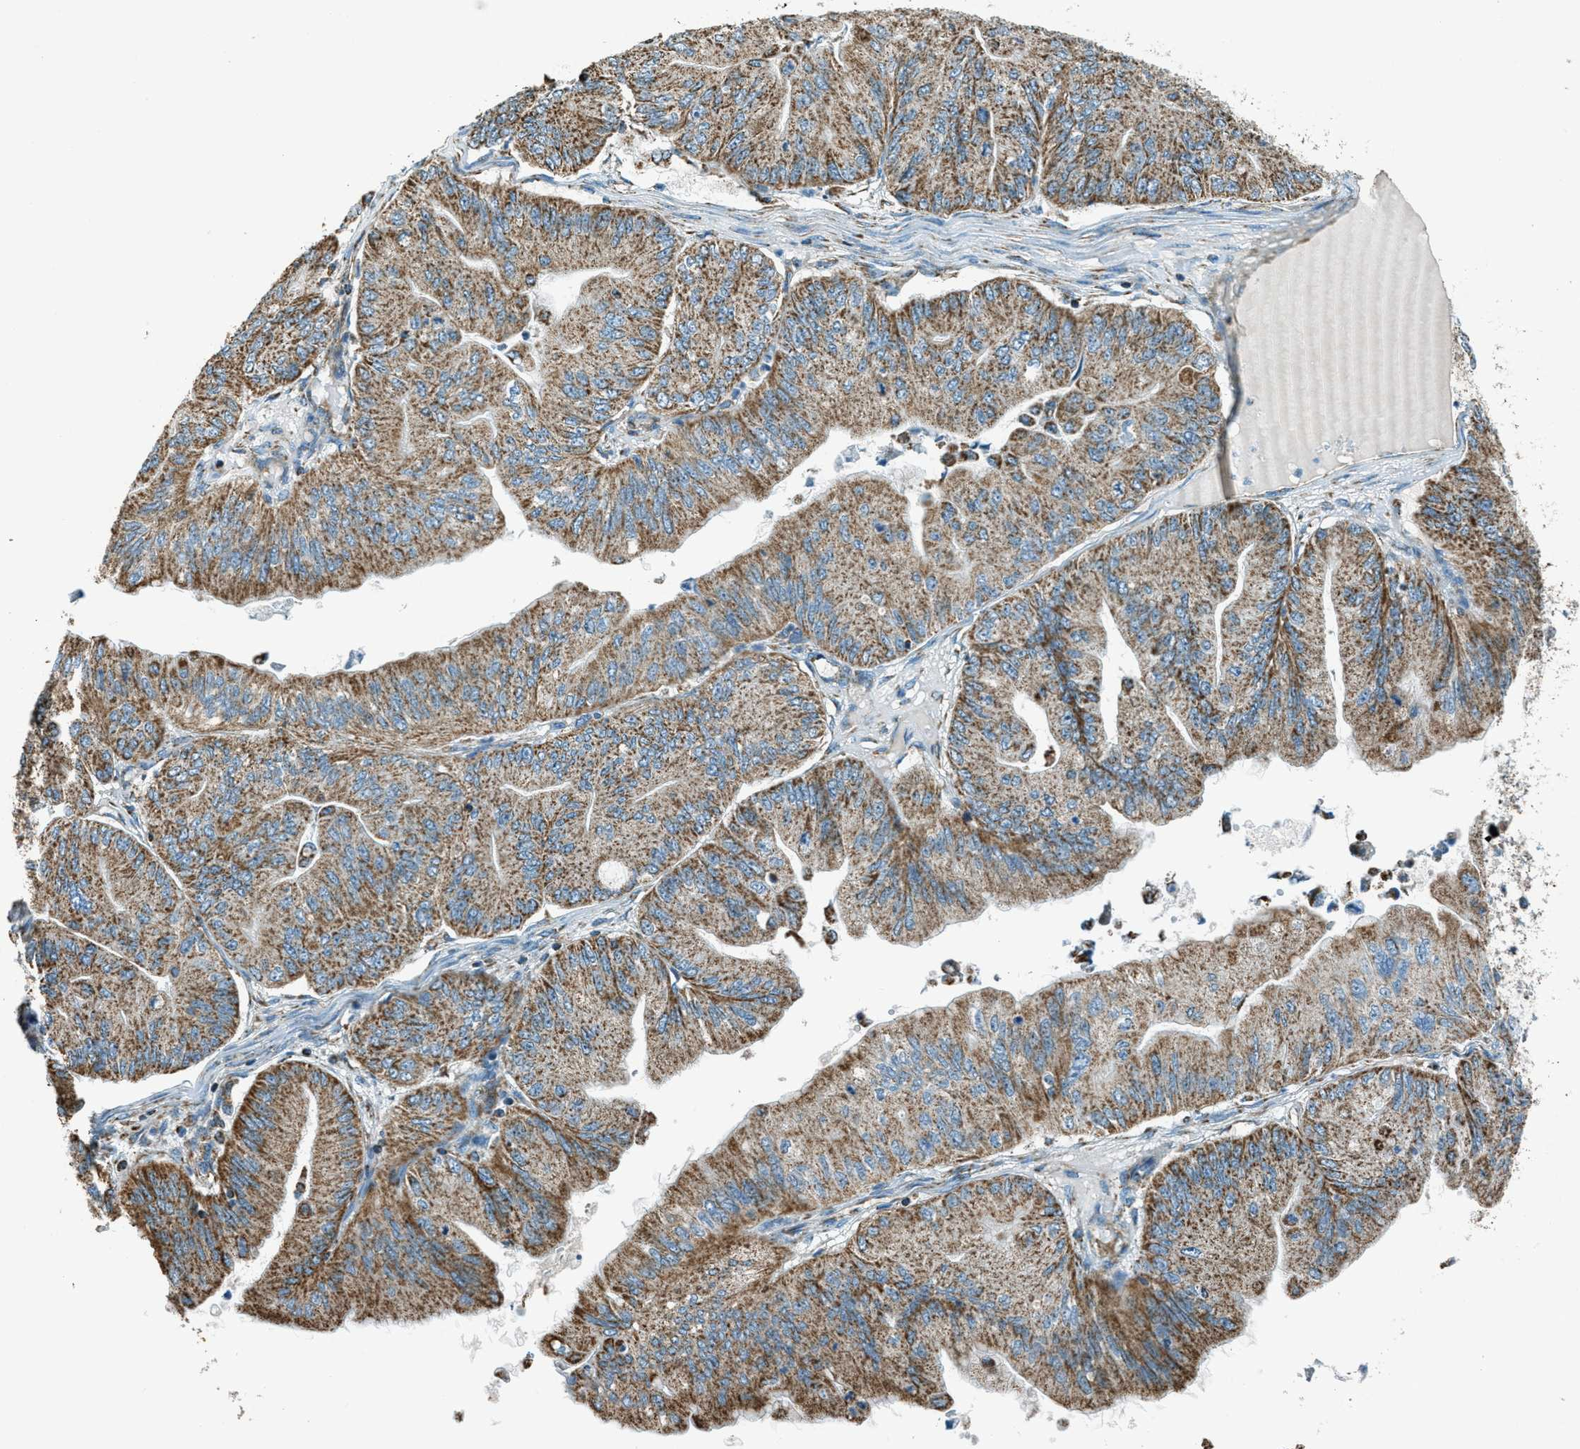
{"staining": {"intensity": "moderate", "quantity": ">75%", "location": "cytoplasmic/membranous"}, "tissue": "ovarian cancer", "cell_type": "Tumor cells", "image_type": "cancer", "snomed": [{"axis": "morphology", "description": "Cystadenocarcinoma, mucinous, NOS"}, {"axis": "topography", "description": "Ovary"}], "caption": "Tumor cells exhibit medium levels of moderate cytoplasmic/membranous positivity in approximately >75% of cells in ovarian mucinous cystadenocarcinoma. (DAB (3,3'-diaminobenzidine) = brown stain, brightfield microscopy at high magnification).", "gene": "CHST15", "patient": {"sex": "female", "age": 61}}